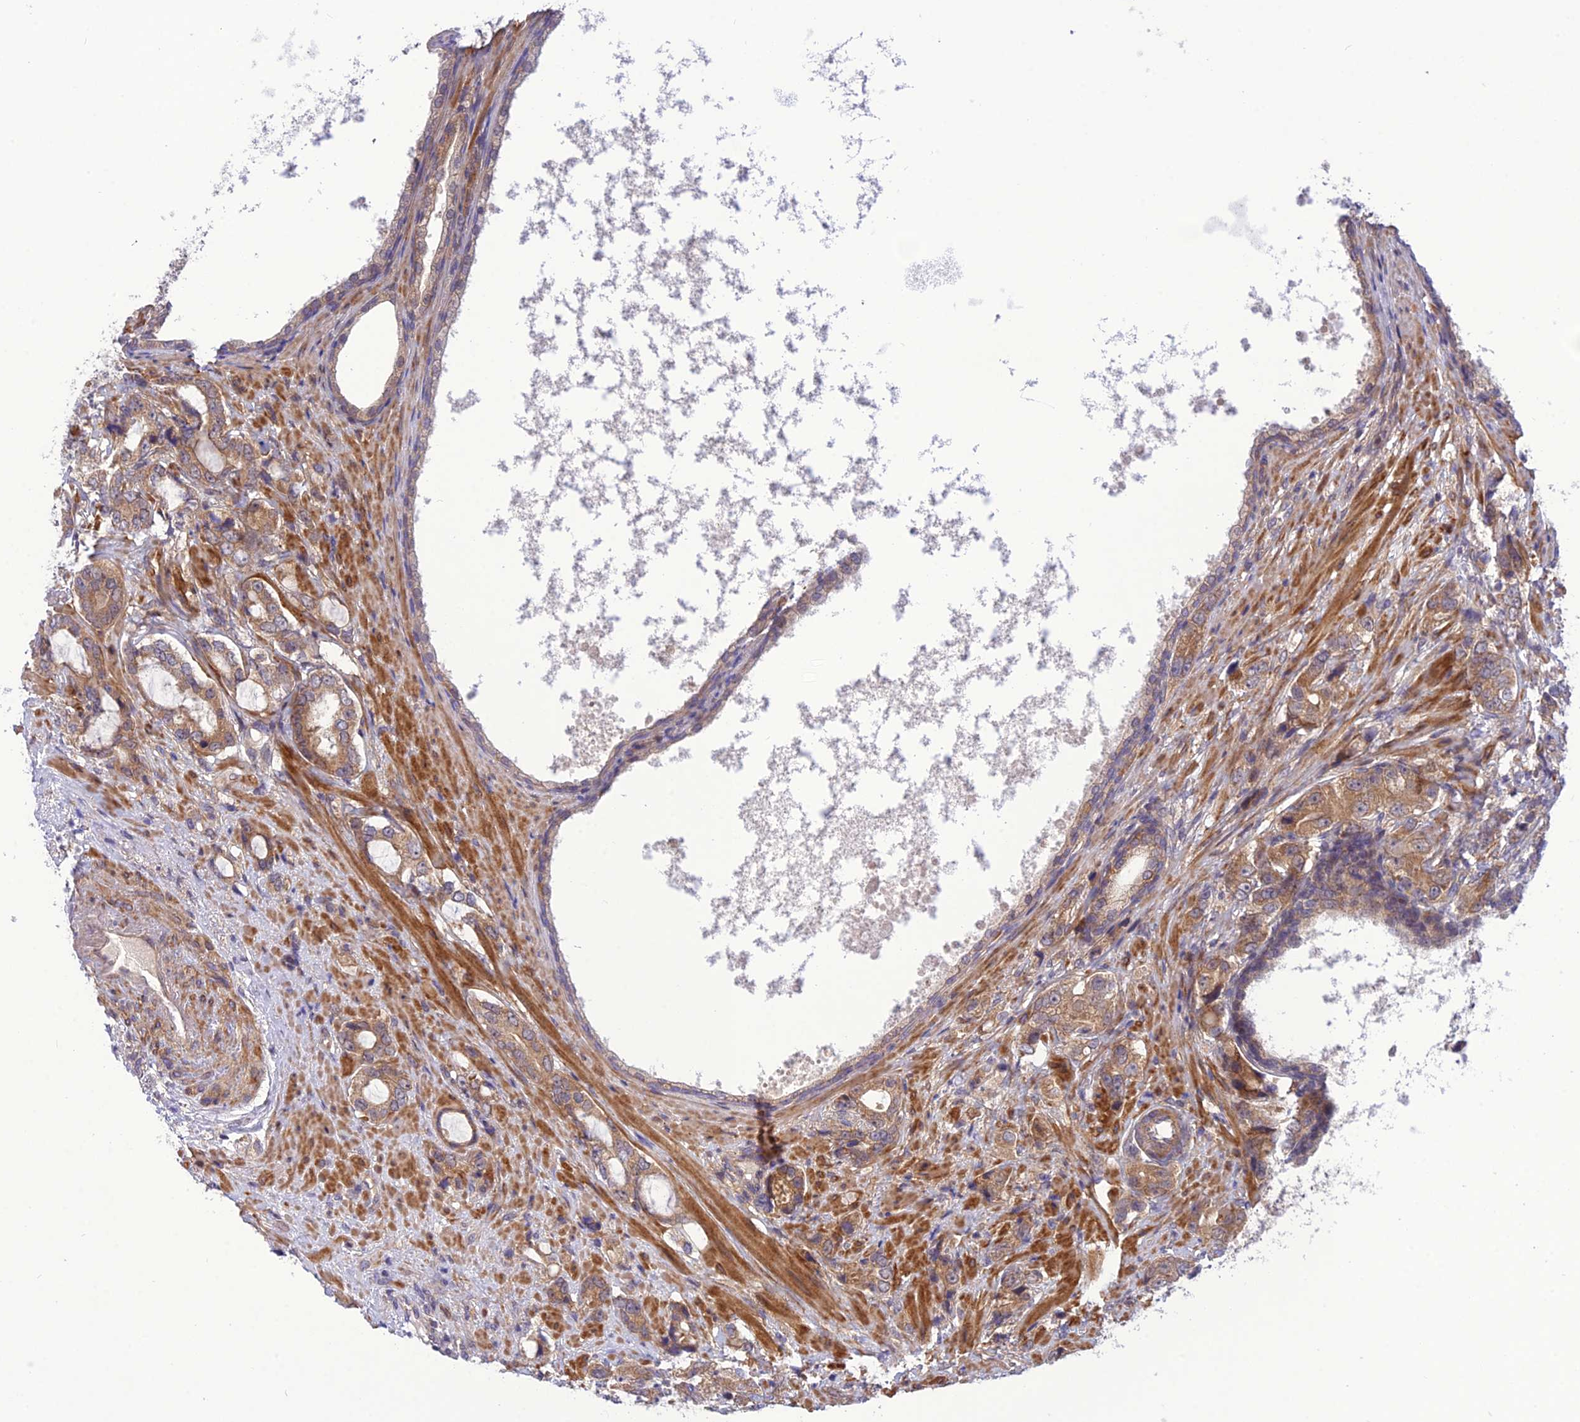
{"staining": {"intensity": "moderate", "quantity": ">75%", "location": "cytoplasmic/membranous"}, "tissue": "prostate cancer", "cell_type": "Tumor cells", "image_type": "cancer", "snomed": [{"axis": "morphology", "description": "Adenocarcinoma, High grade"}, {"axis": "topography", "description": "Prostate"}], "caption": "Immunohistochemistry (DAB) staining of human prostate cancer (adenocarcinoma (high-grade)) reveals moderate cytoplasmic/membranous protein staining in about >75% of tumor cells. (brown staining indicates protein expression, while blue staining denotes nuclei).", "gene": "UROS", "patient": {"sex": "male", "age": 75}}